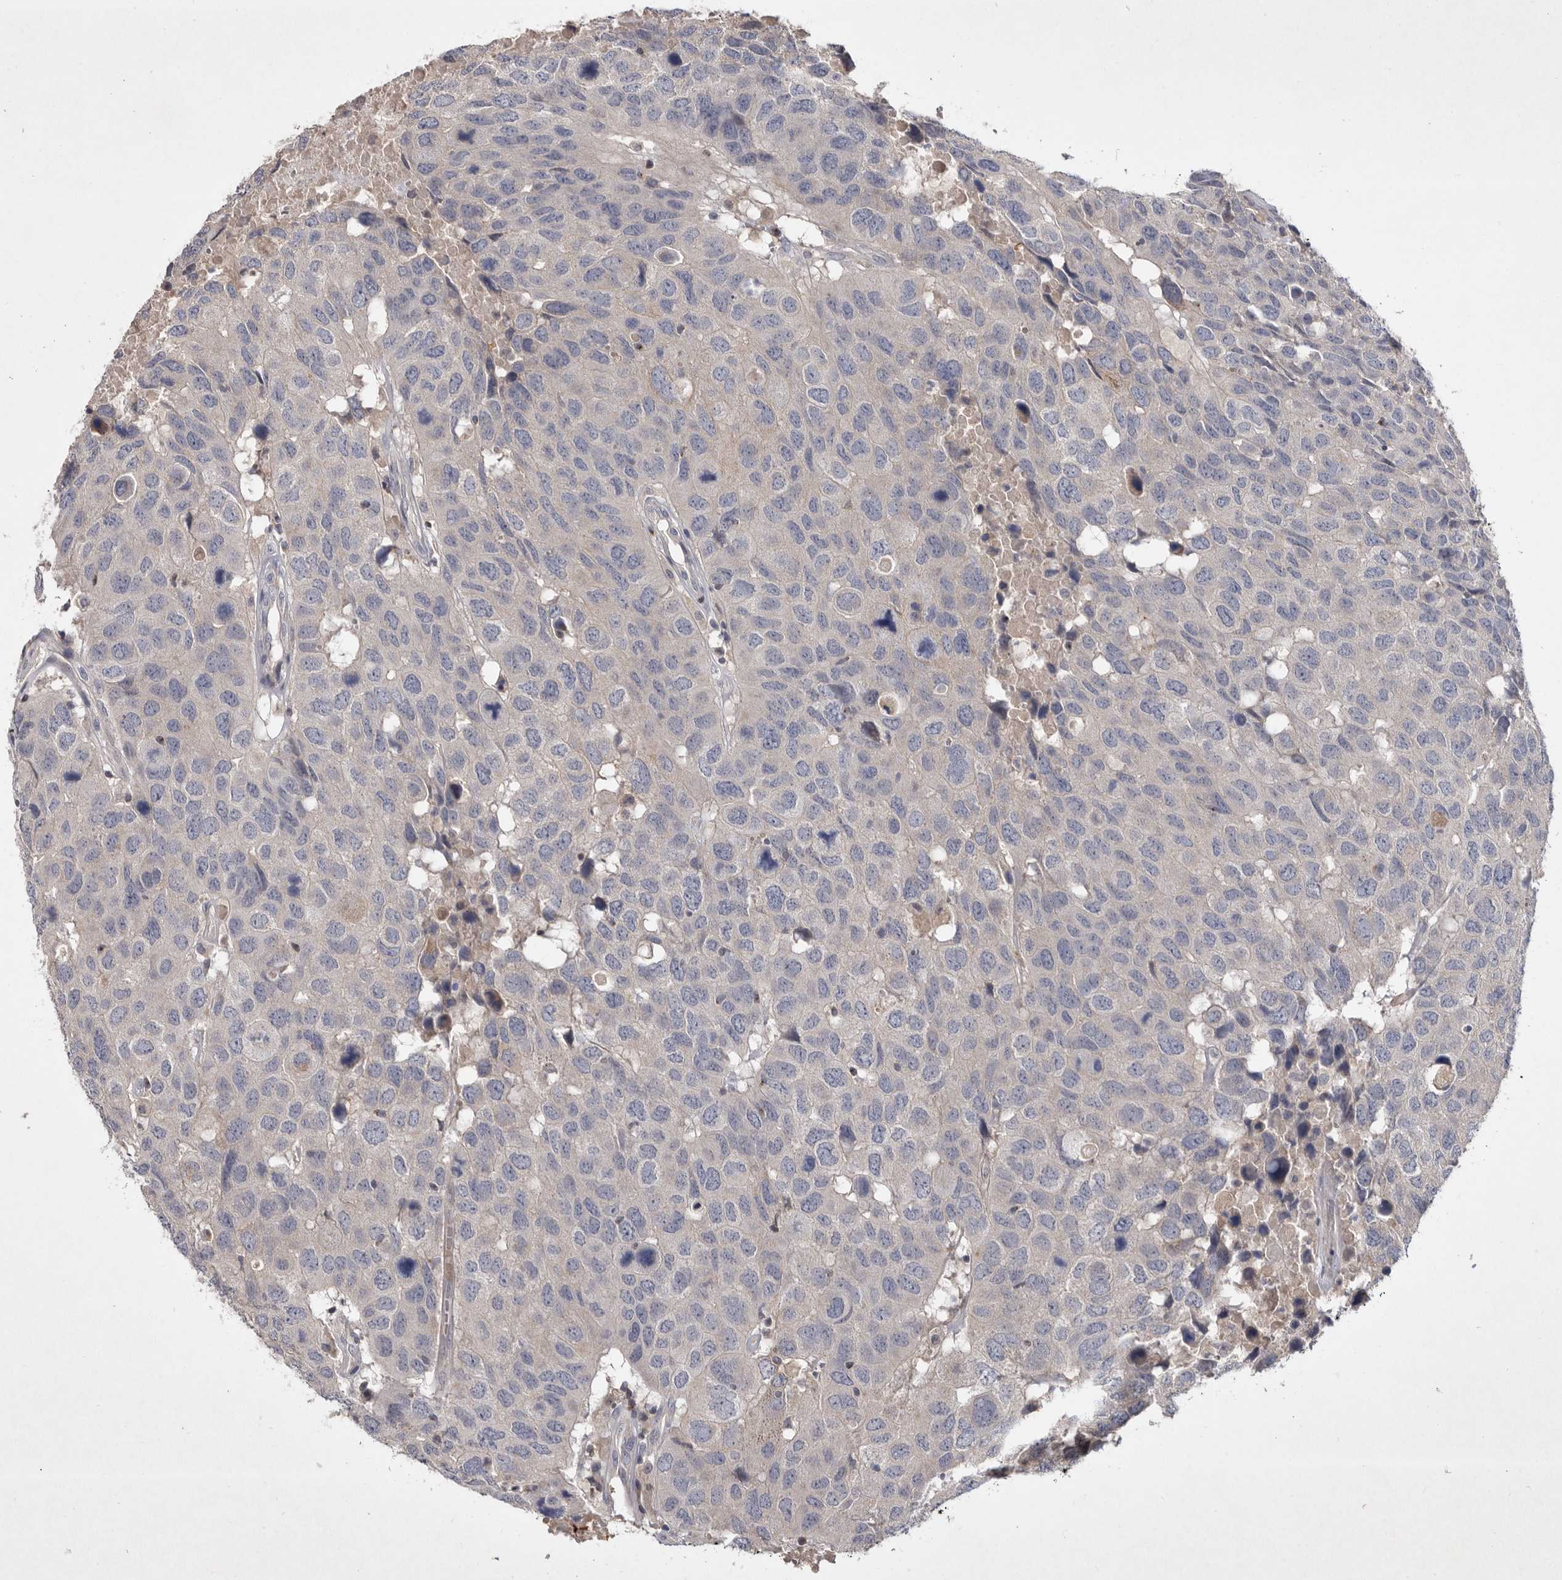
{"staining": {"intensity": "negative", "quantity": "none", "location": "none"}, "tissue": "head and neck cancer", "cell_type": "Tumor cells", "image_type": "cancer", "snomed": [{"axis": "morphology", "description": "Squamous cell carcinoma, NOS"}, {"axis": "topography", "description": "Head-Neck"}], "caption": "This is an immunohistochemistry image of head and neck cancer (squamous cell carcinoma). There is no expression in tumor cells.", "gene": "TNFSF14", "patient": {"sex": "male", "age": 66}}